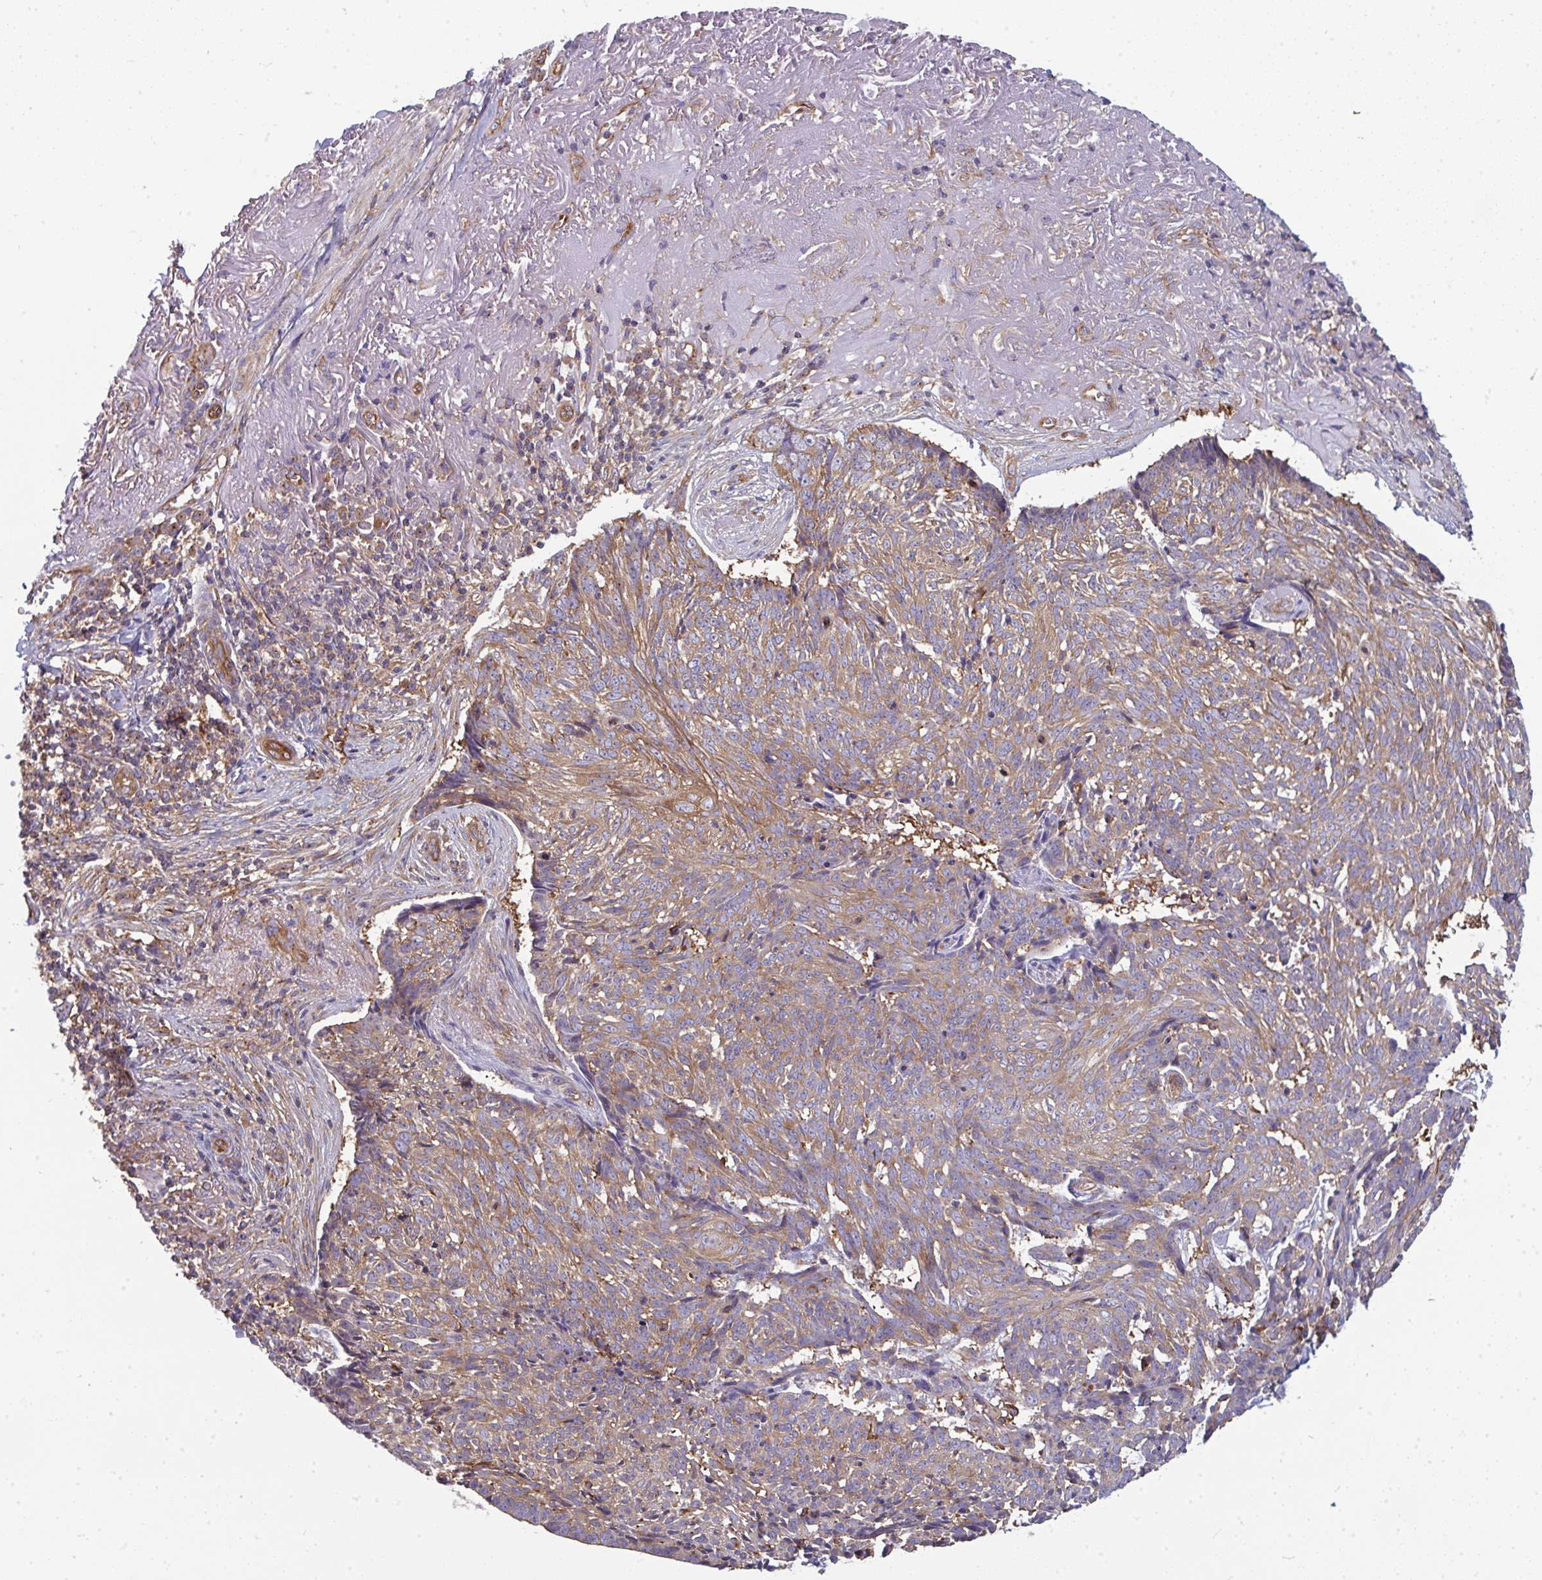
{"staining": {"intensity": "moderate", "quantity": ">75%", "location": "cytoplasmic/membranous"}, "tissue": "skin cancer", "cell_type": "Tumor cells", "image_type": "cancer", "snomed": [{"axis": "morphology", "description": "Basal cell carcinoma"}, {"axis": "topography", "description": "Skin"}, {"axis": "topography", "description": "Skin of face"}], "caption": "Immunohistochemical staining of human basal cell carcinoma (skin) reveals medium levels of moderate cytoplasmic/membranous protein expression in approximately >75% of tumor cells.", "gene": "DYNC1I2", "patient": {"sex": "female", "age": 95}}